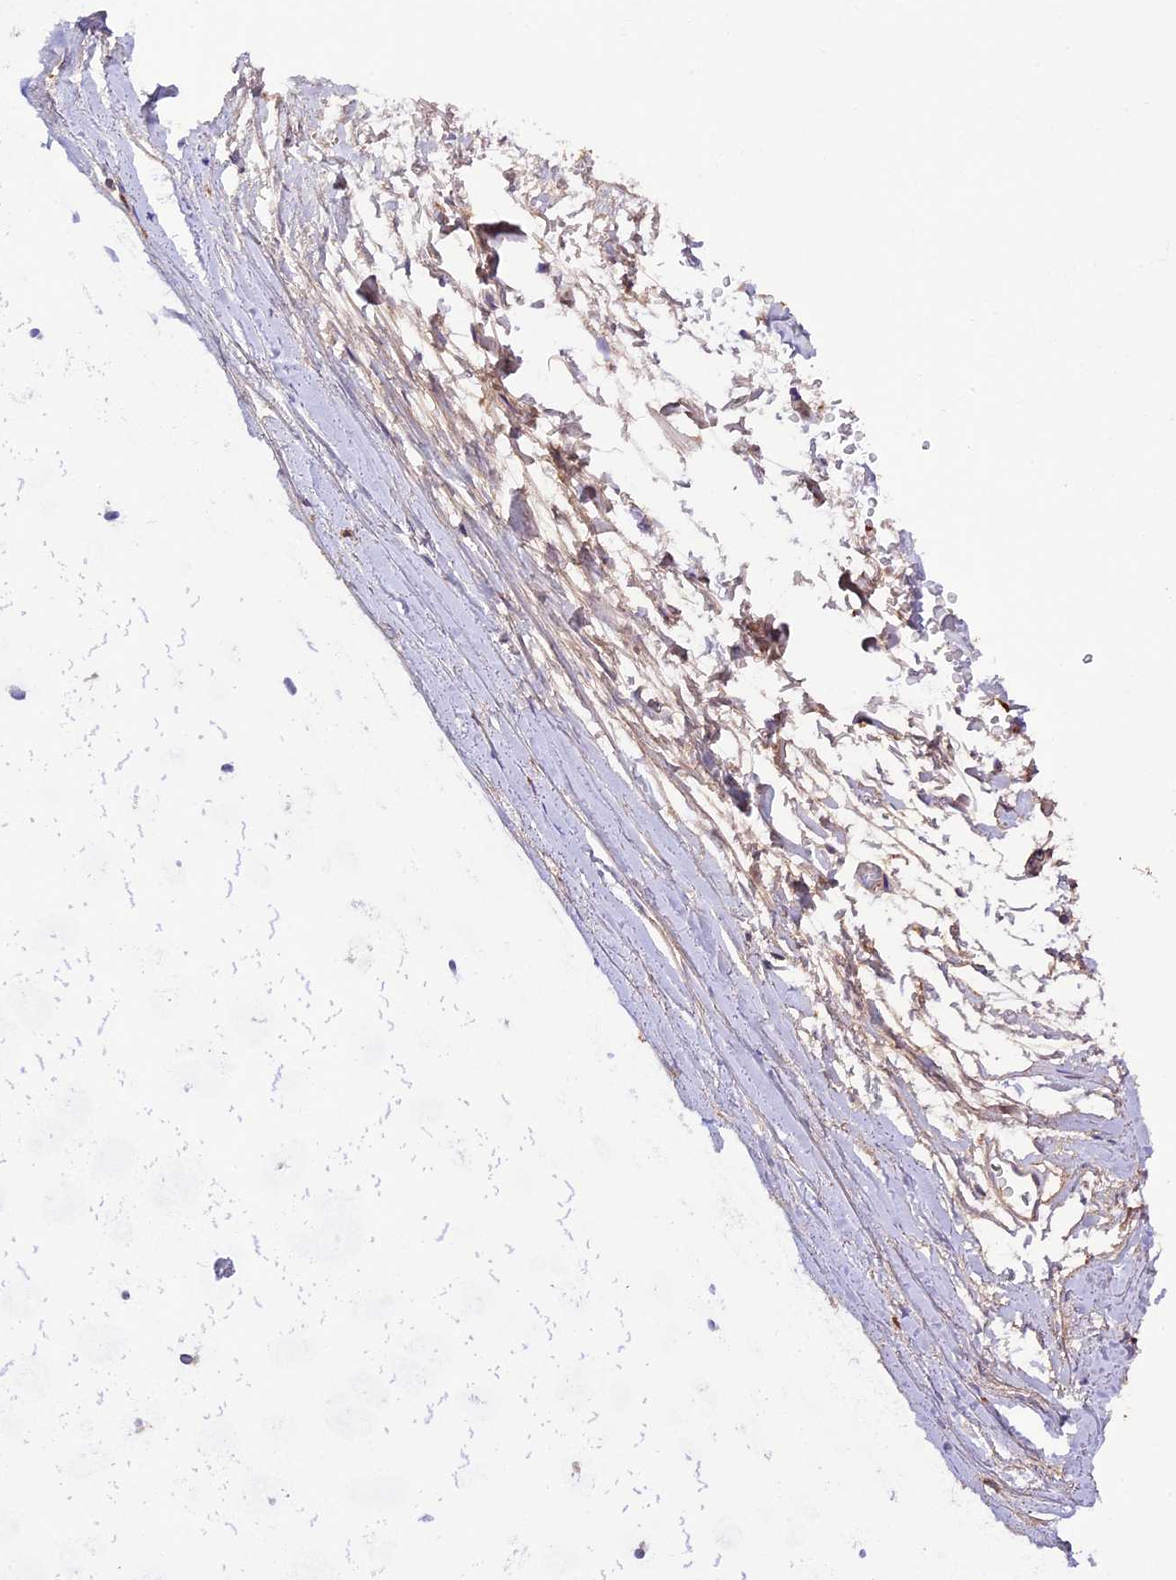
{"staining": {"intensity": "negative", "quantity": "none", "location": "none"}, "tissue": "adipose tissue", "cell_type": "Adipocytes", "image_type": "normal", "snomed": [{"axis": "morphology", "description": "Normal tissue, NOS"}, {"axis": "topography", "description": "Lymph node"}, {"axis": "topography", "description": "Bronchus"}], "caption": "Adipocytes are negative for protein expression in normal human adipose tissue. The staining was performed using DAB to visualize the protein expression in brown, while the nuclei were stained in blue with hematoxylin (Magnification: 20x).", "gene": "METTL22", "patient": {"sex": "male", "age": 63}}